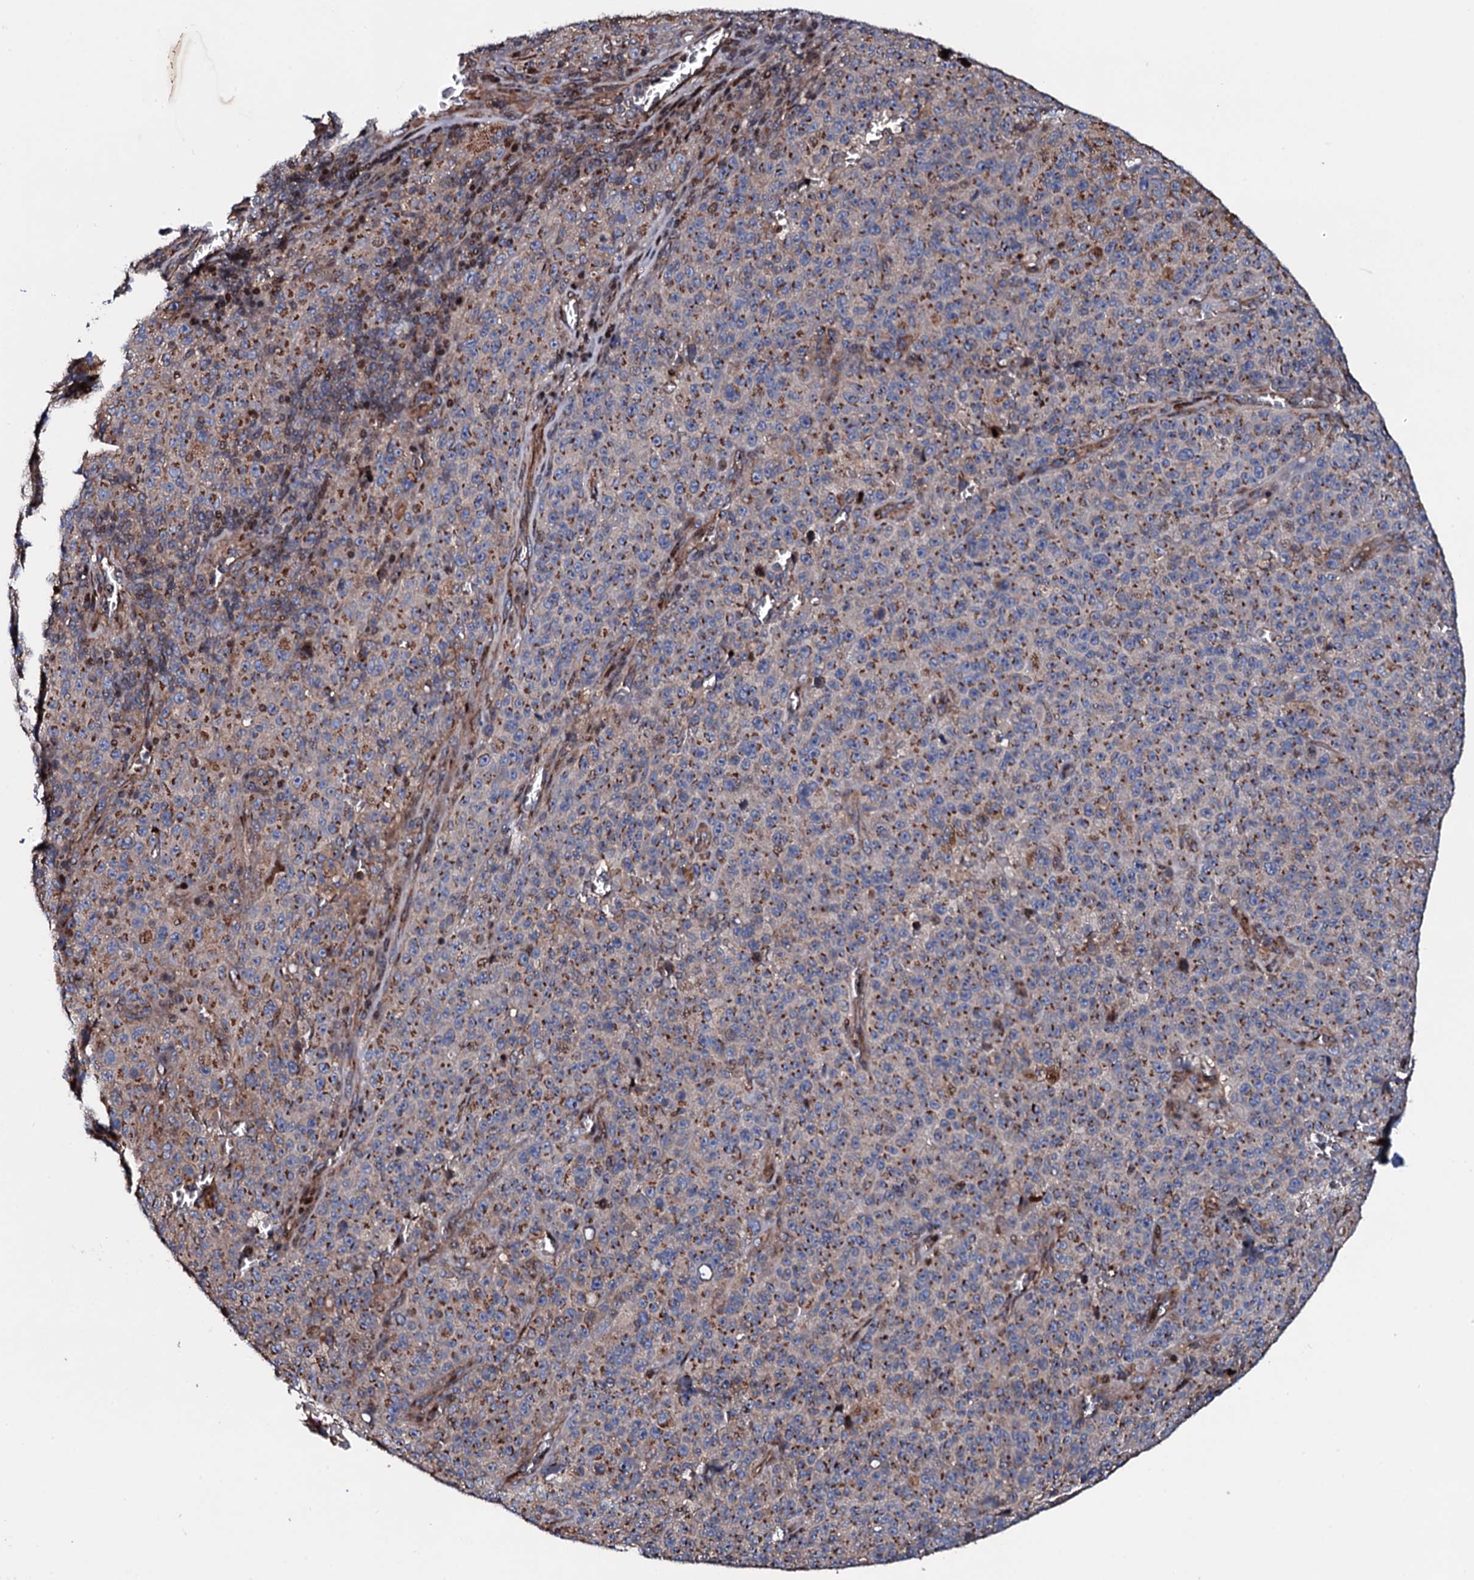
{"staining": {"intensity": "moderate", "quantity": ">75%", "location": "cytoplasmic/membranous"}, "tissue": "melanoma", "cell_type": "Tumor cells", "image_type": "cancer", "snomed": [{"axis": "morphology", "description": "Malignant melanoma, NOS"}, {"axis": "topography", "description": "Skin"}], "caption": "Protein expression analysis of human malignant melanoma reveals moderate cytoplasmic/membranous expression in about >75% of tumor cells. The staining was performed using DAB (3,3'-diaminobenzidine), with brown indicating positive protein expression. Nuclei are stained blue with hematoxylin.", "gene": "PLET1", "patient": {"sex": "female", "age": 82}}